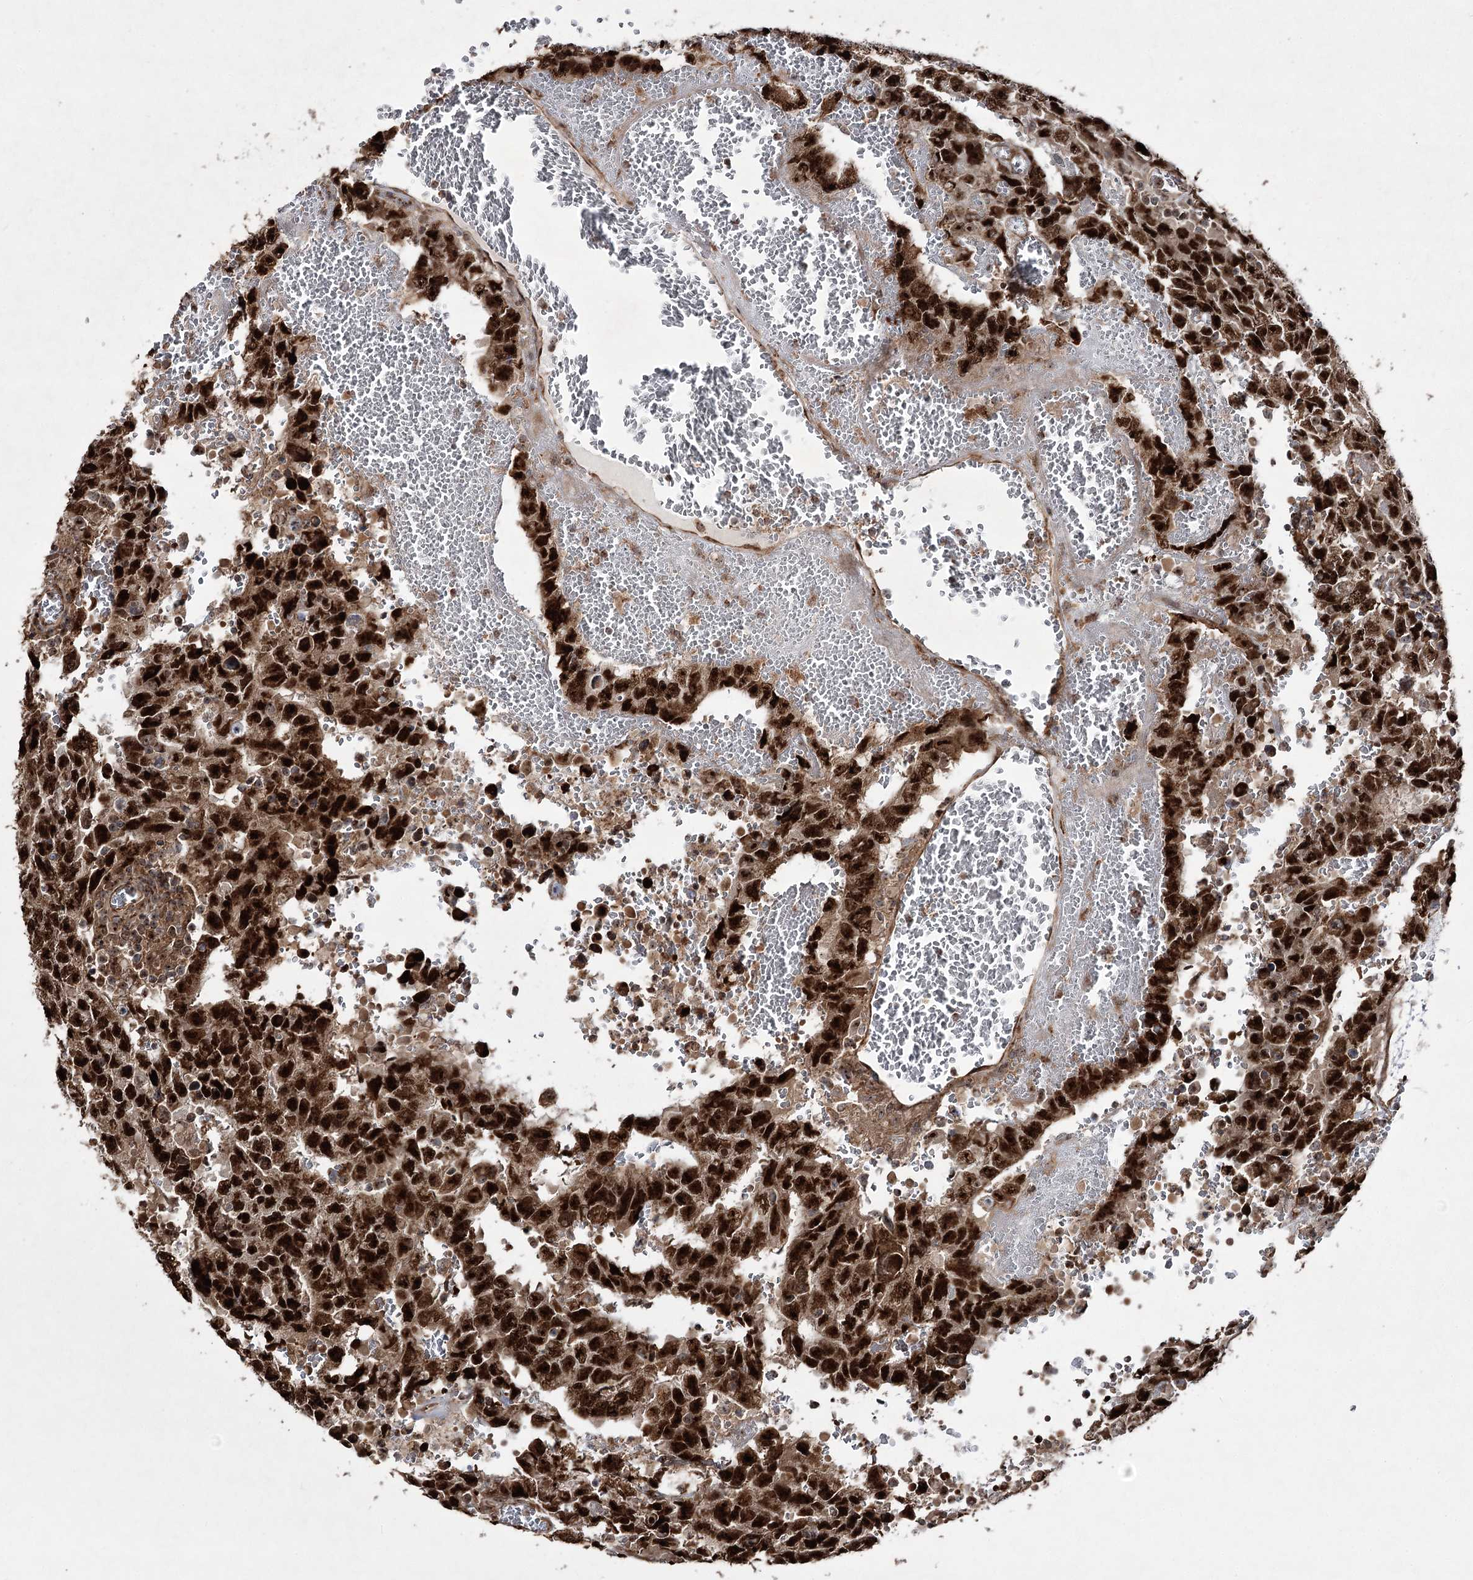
{"staining": {"intensity": "strong", "quantity": ">75%", "location": "nuclear"}, "tissue": "testis cancer", "cell_type": "Tumor cells", "image_type": "cancer", "snomed": [{"axis": "morphology", "description": "Carcinoma, Embryonal, NOS"}, {"axis": "topography", "description": "Testis"}], "caption": "This photomicrograph exhibits testis embryonal carcinoma stained with IHC to label a protein in brown. The nuclear of tumor cells show strong positivity for the protein. Nuclei are counter-stained blue.", "gene": "SERINC5", "patient": {"sex": "male", "age": 26}}